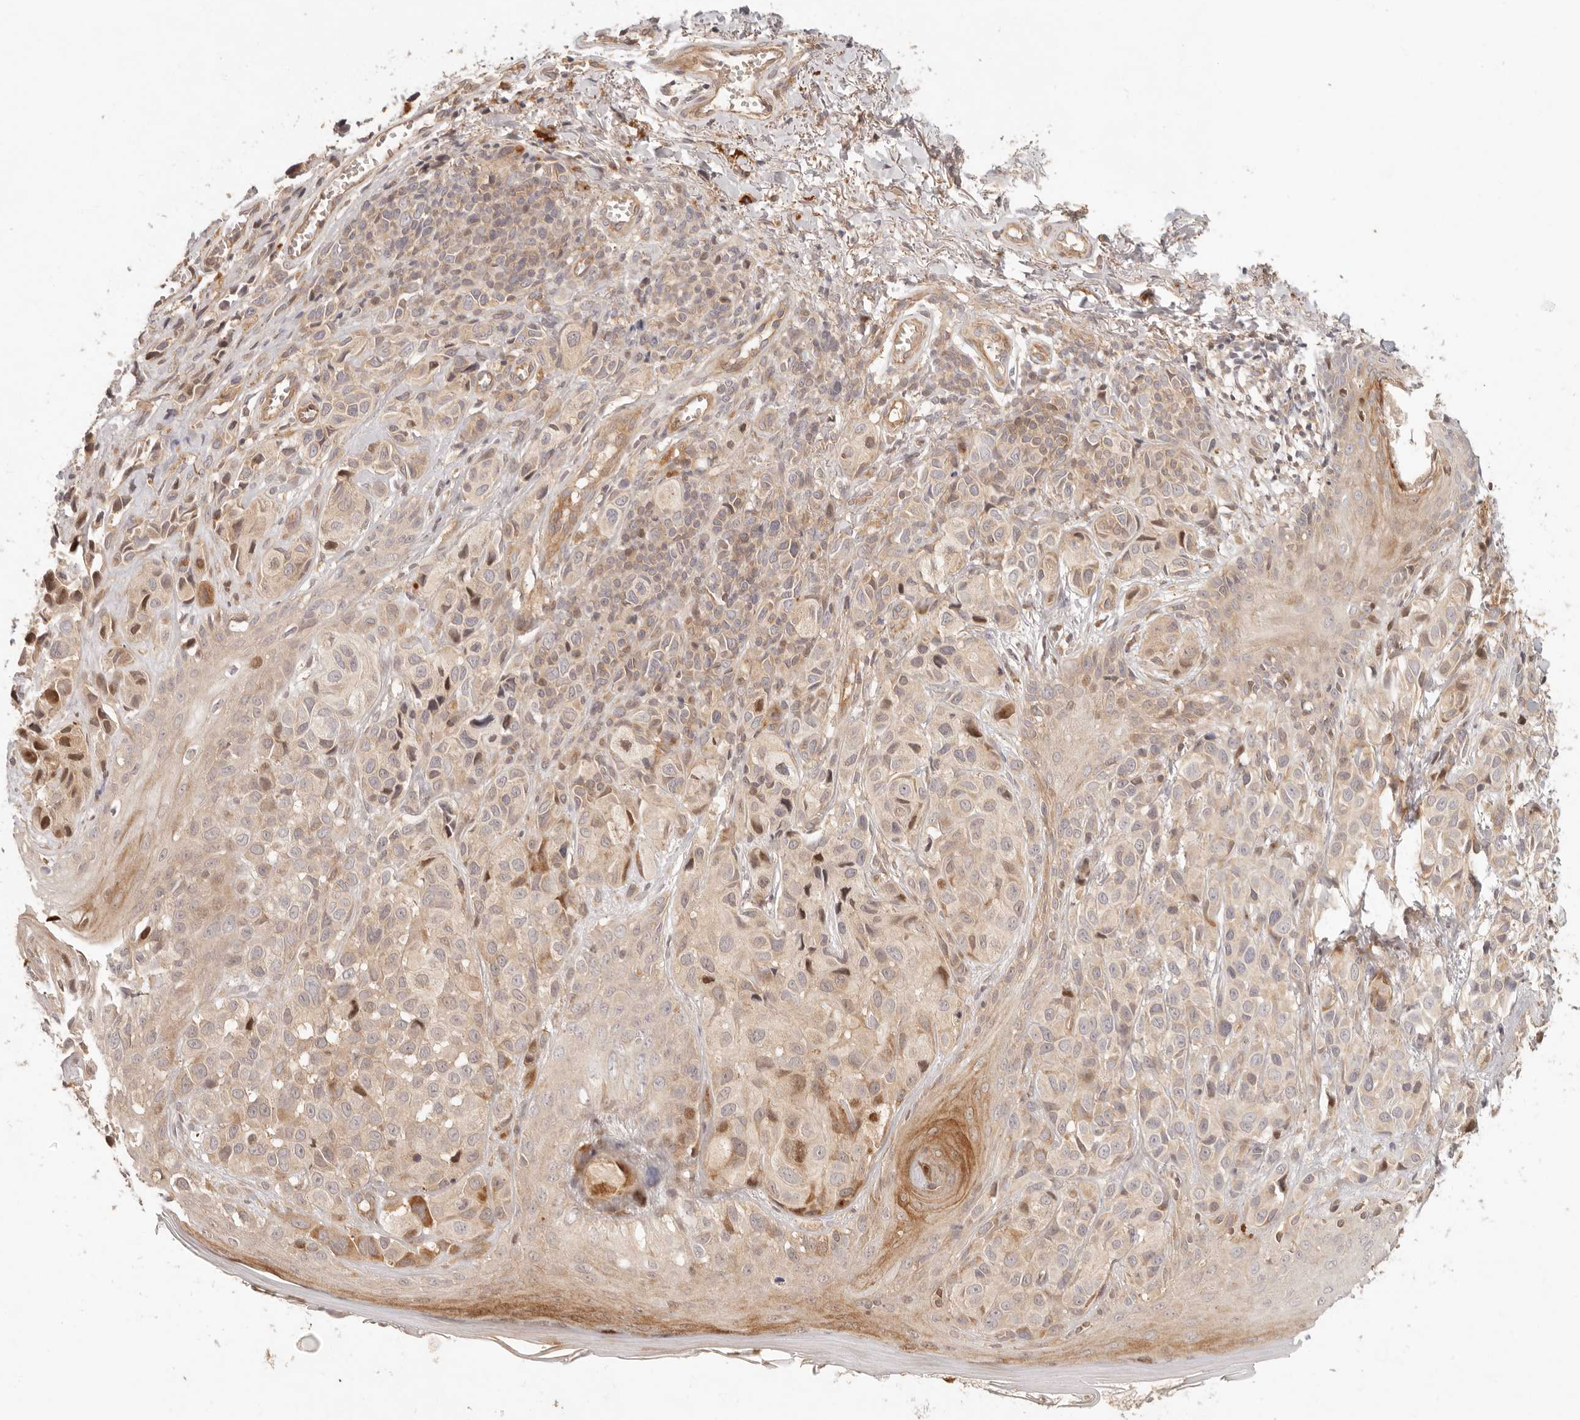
{"staining": {"intensity": "weak", "quantity": "<25%", "location": "cytoplasmic/membranous,nuclear"}, "tissue": "melanoma", "cell_type": "Tumor cells", "image_type": "cancer", "snomed": [{"axis": "morphology", "description": "Malignant melanoma, NOS"}, {"axis": "topography", "description": "Skin"}], "caption": "DAB (3,3'-diaminobenzidine) immunohistochemical staining of human melanoma shows no significant expression in tumor cells.", "gene": "PPP1R3B", "patient": {"sex": "female", "age": 58}}